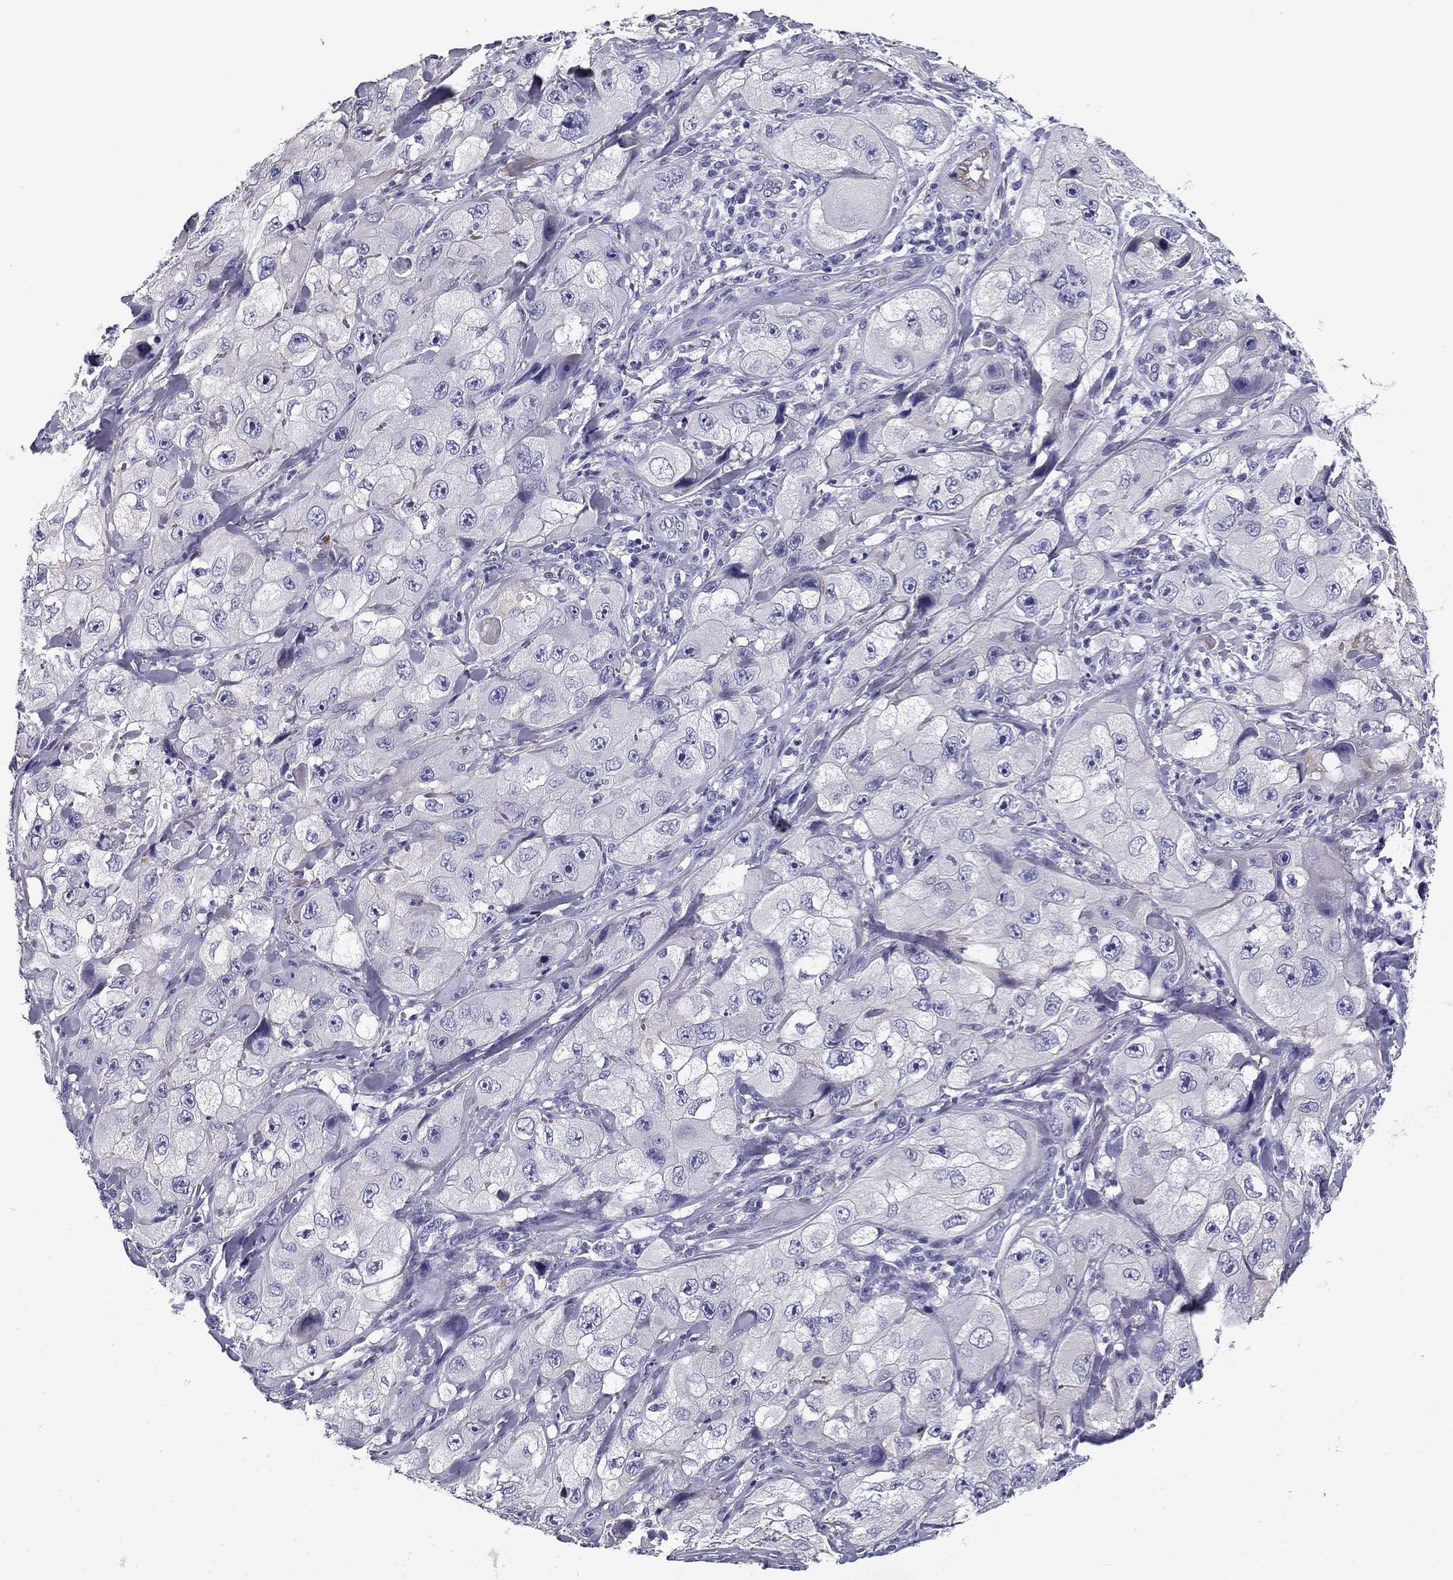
{"staining": {"intensity": "negative", "quantity": "none", "location": "none"}, "tissue": "skin cancer", "cell_type": "Tumor cells", "image_type": "cancer", "snomed": [{"axis": "morphology", "description": "Squamous cell carcinoma, NOS"}, {"axis": "topography", "description": "Skin"}, {"axis": "topography", "description": "Subcutis"}], "caption": "Tumor cells are negative for brown protein staining in skin squamous cell carcinoma.", "gene": "FLNC", "patient": {"sex": "male", "age": 73}}